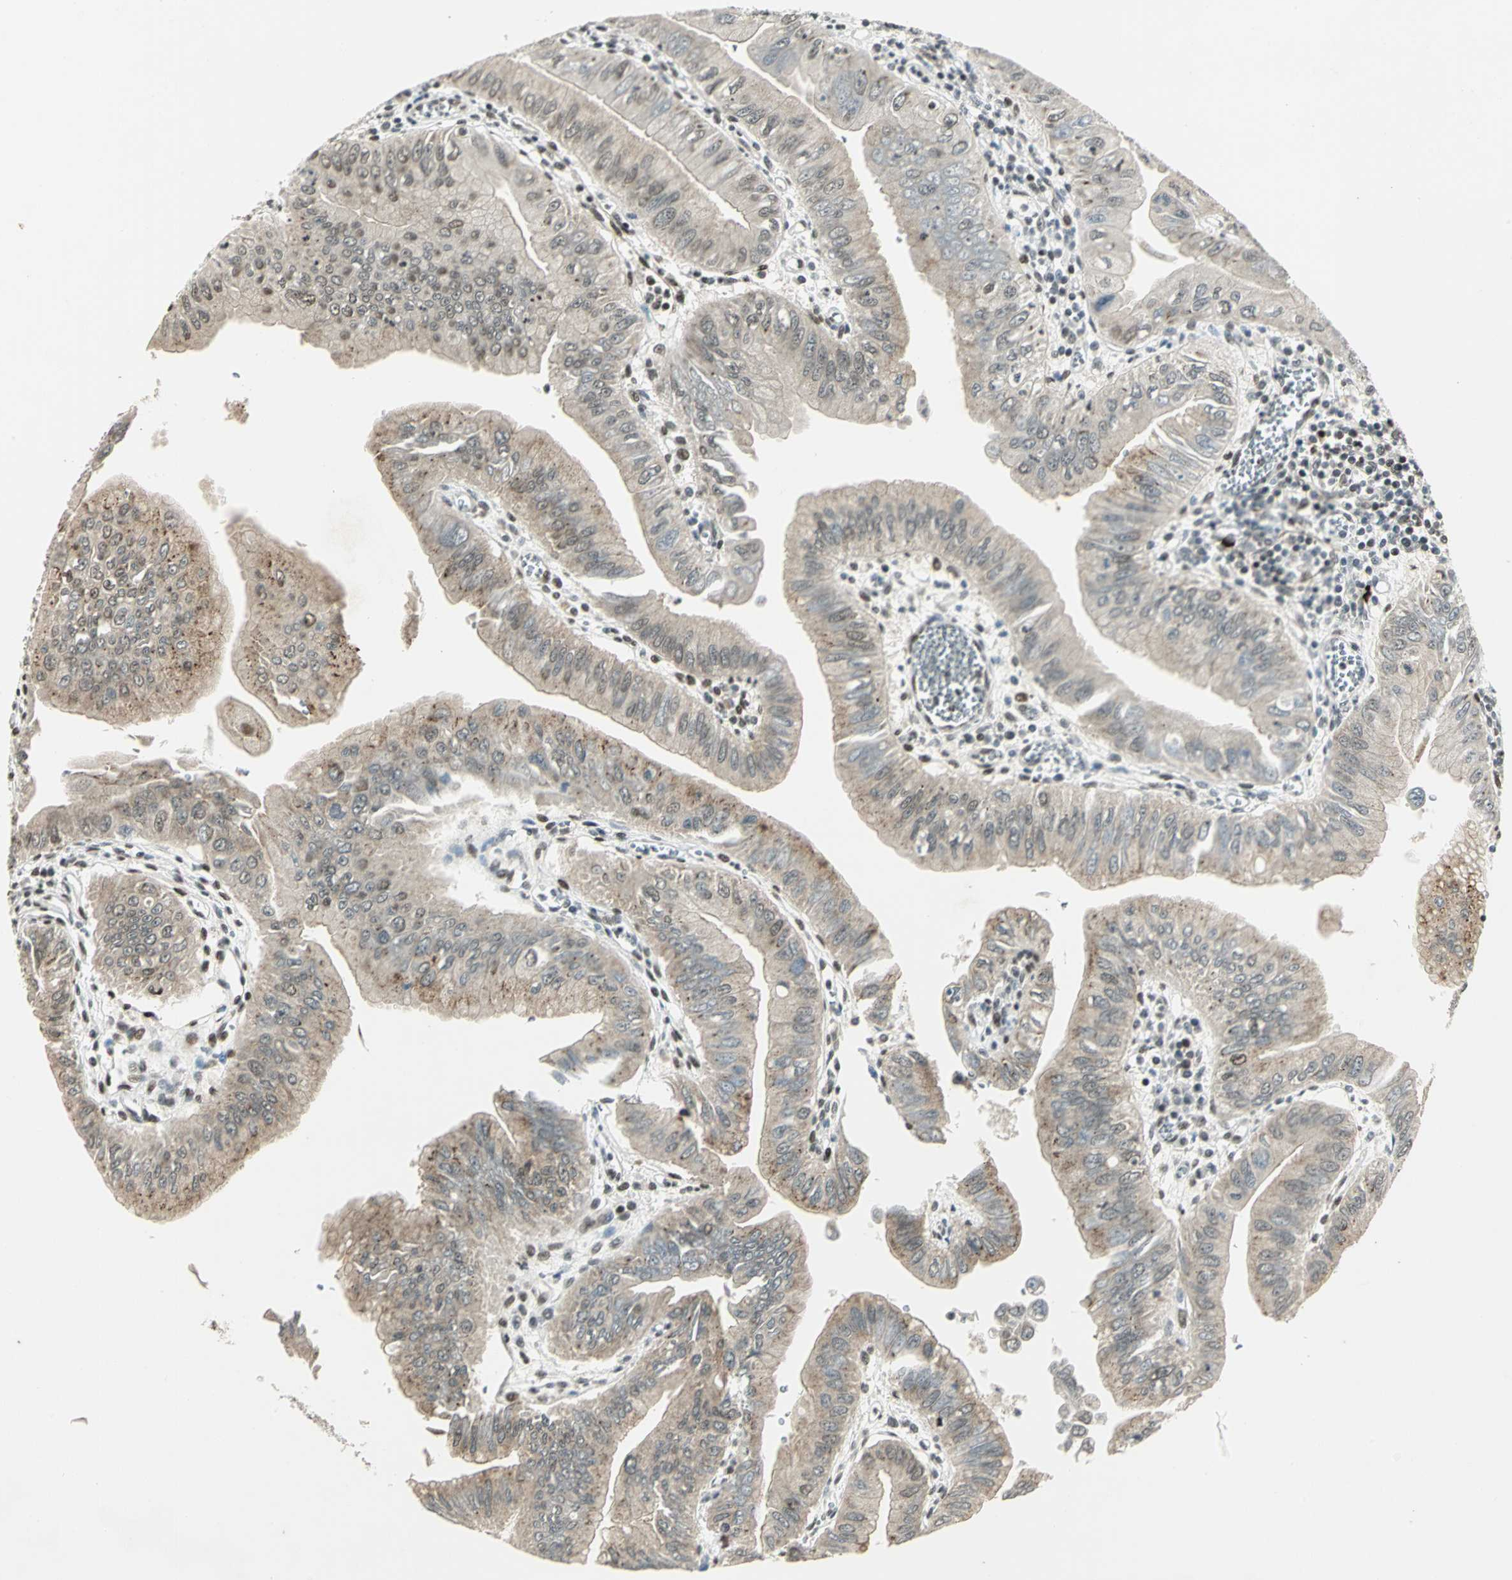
{"staining": {"intensity": "weak", "quantity": "25%-75%", "location": "cytoplasmic/membranous,nuclear"}, "tissue": "pancreatic cancer", "cell_type": "Tumor cells", "image_type": "cancer", "snomed": [{"axis": "morphology", "description": "Normal tissue, NOS"}, {"axis": "topography", "description": "Lymph node"}], "caption": "Immunohistochemical staining of human pancreatic cancer exhibits low levels of weak cytoplasmic/membranous and nuclear expression in approximately 25%-75% of tumor cells.", "gene": "RAD17", "patient": {"sex": "male", "age": 50}}